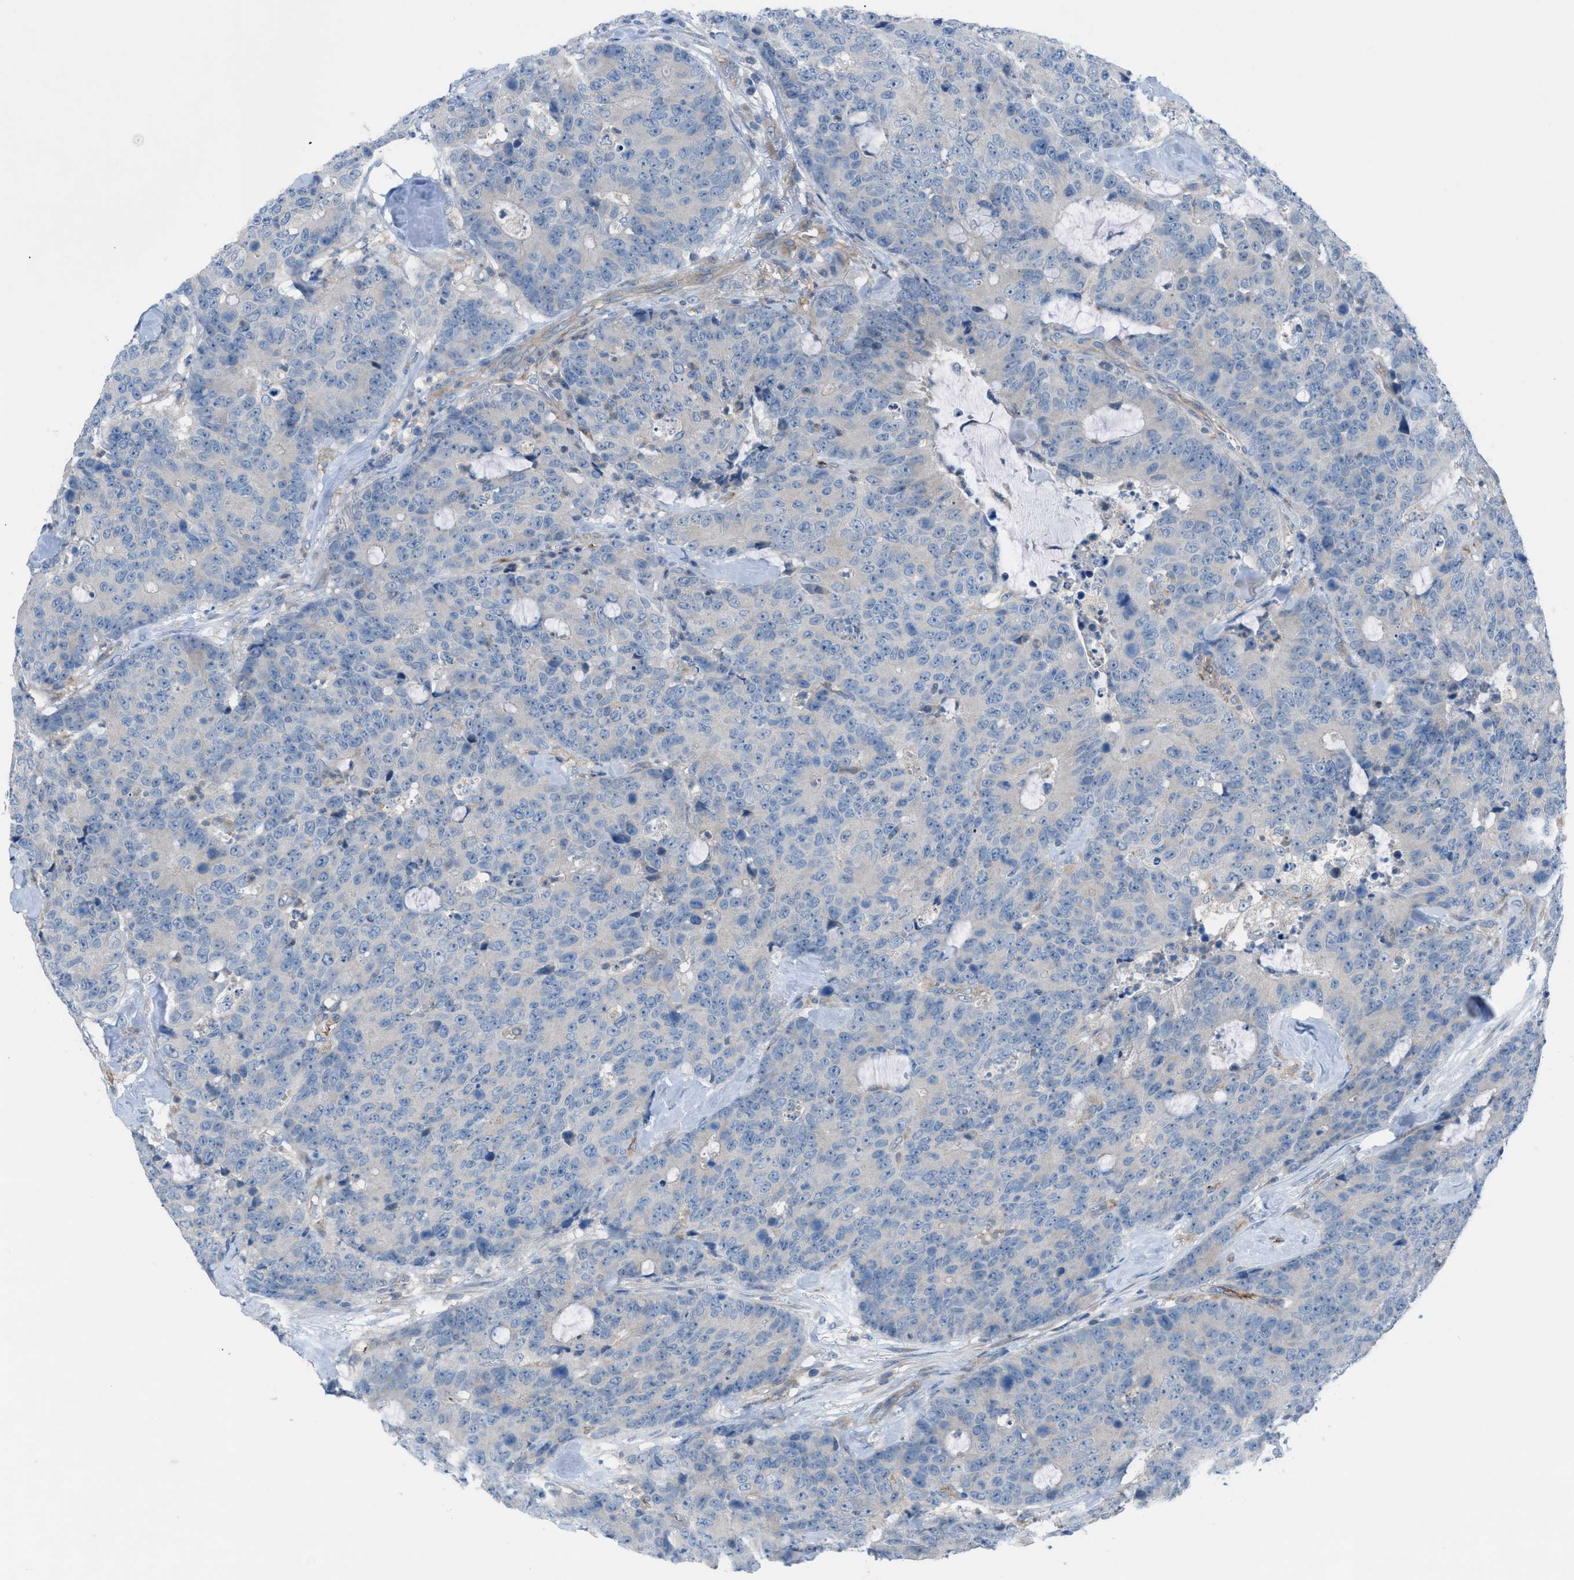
{"staining": {"intensity": "negative", "quantity": "none", "location": "none"}, "tissue": "colorectal cancer", "cell_type": "Tumor cells", "image_type": "cancer", "snomed": [{"axis": "morphology", "description": "Adenocarcinoma, NOS"}, {"axis": "topography", "description": "Colon"}], "caption": "This is an immunohistochemistry photomicrograph of human colorectal adenocarcinoma. There is no expression in tumor cells.", "gene": "HEG1", "patient": {"sex": "female", "age": 86}}